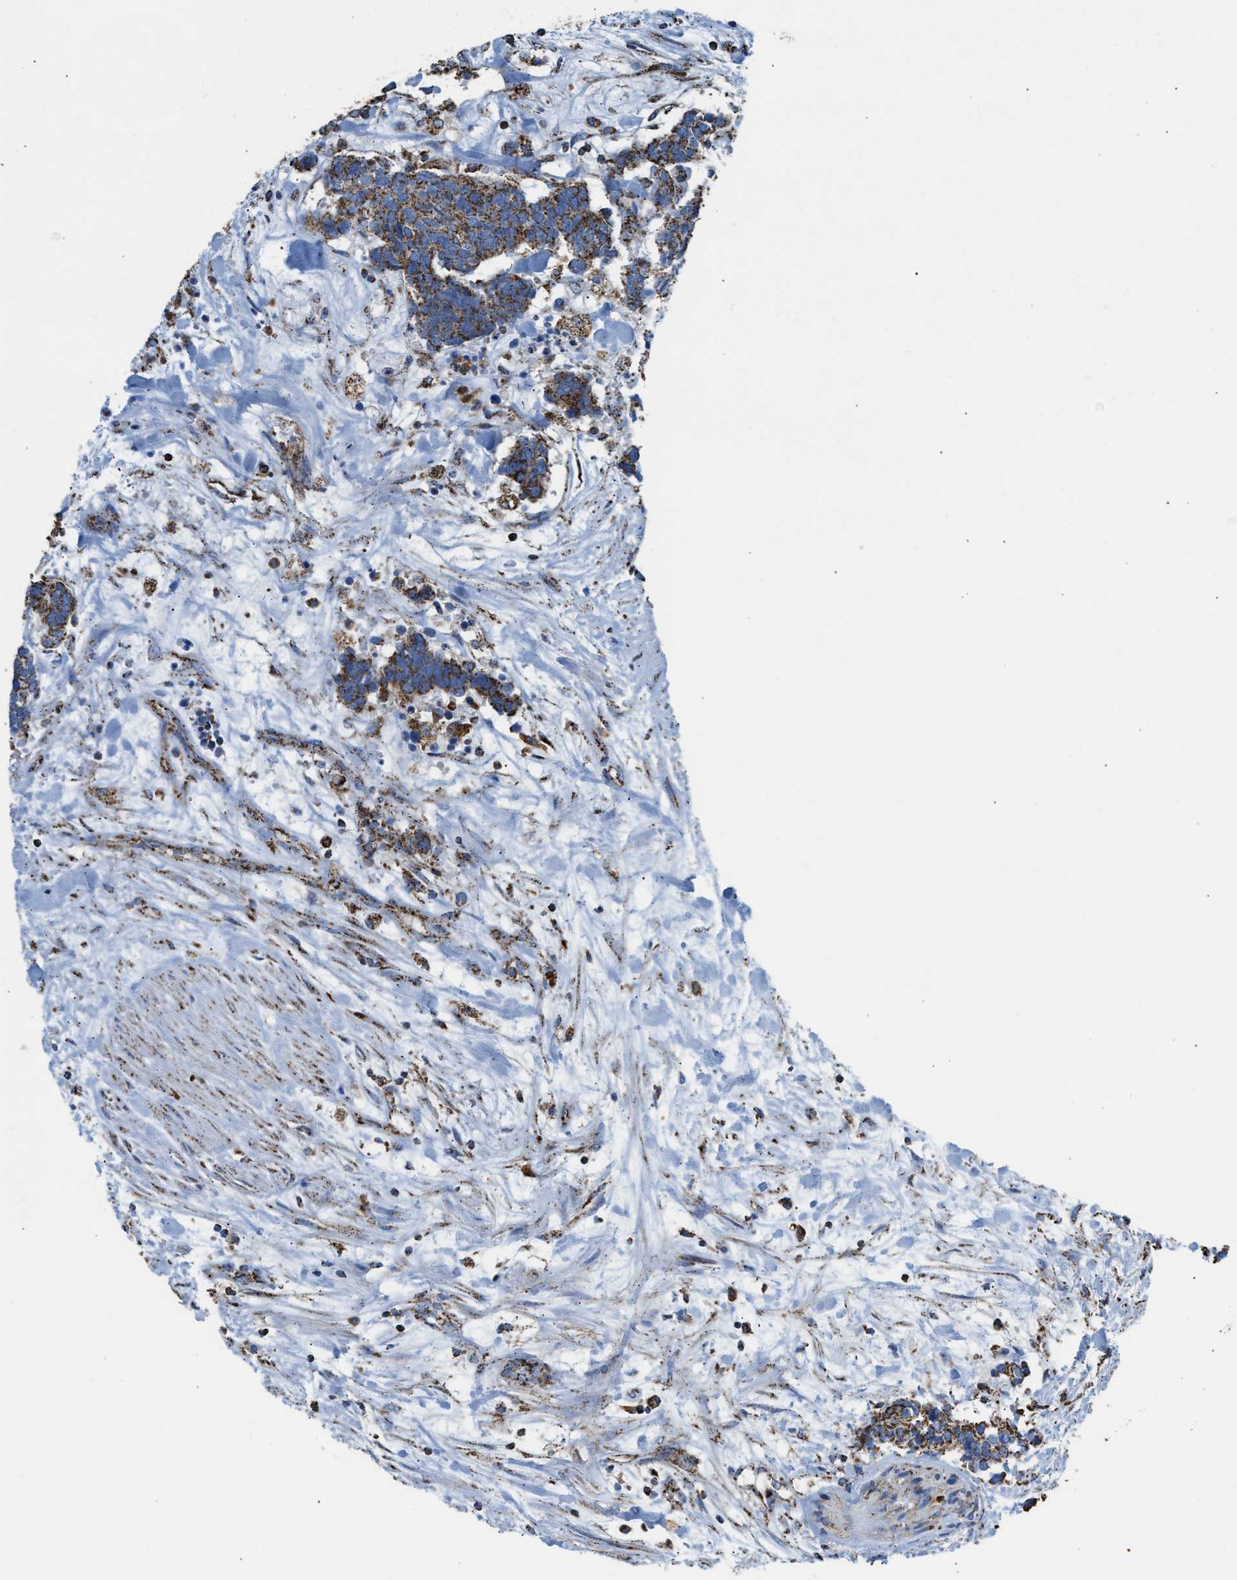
{"staining": {"intensity": "moderate", "quantity": ">75%", "location": "cytoplasmic/membranous"}, "tissue": "carcinoid", "cell_type": "Tumor cells", "image_type": "cancer", "snomed": [{"axis": "morphology", "description": "Carcinoma, NOS"}, {"axis": "morphology", "description": "Carcinoid, malignant, NOS"}, {"axis": "topography", "description": "Urinary bladder"}], "caption": "Immunohistochemical staining of human malignant carcinoid demonstrates medium levels of moderate cytoplasmic/membranous protein expression in approximately >75% of tumor cells.", "gene": "ECHS1", "patient": {"sex": "male", "age": 57}}